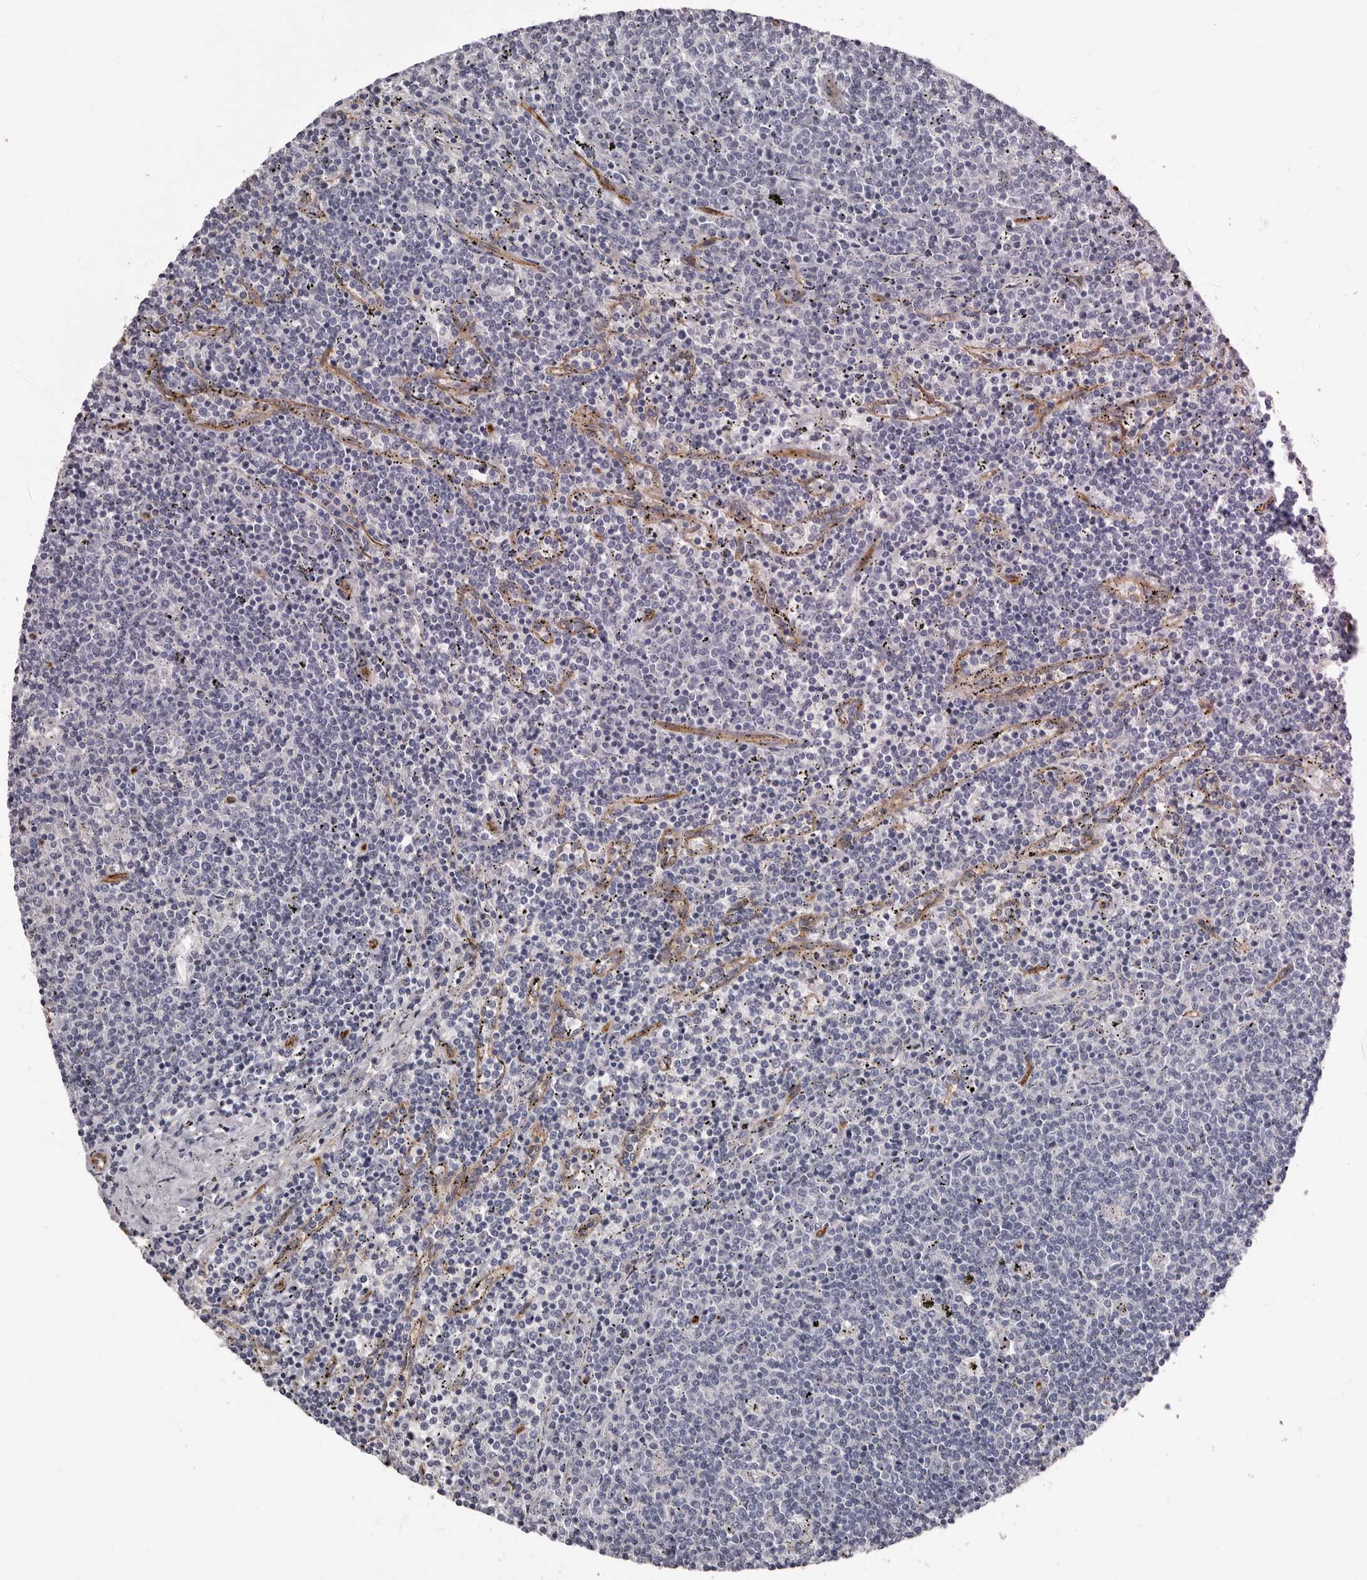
{"staining": {"intensity": "negative", "quantity": "none", "location": "none"}, "tissue": "lymphoma", "cell_type": "Tumor cells", "image_type": "cancer", "snomed": [{"axis": "morphology", "description": "Malignant lymphoma, non-Hodgkin's type, Low grade"}, {"axis": "topography", "description": "Spleen"}], "caption": "Tumor cells are negative for protein expression in human low-grade malignant lymphoma, non-Hodgkin's type.", "gene": "ADGRL4", "patient": {"sex": "female", "age": 50}}